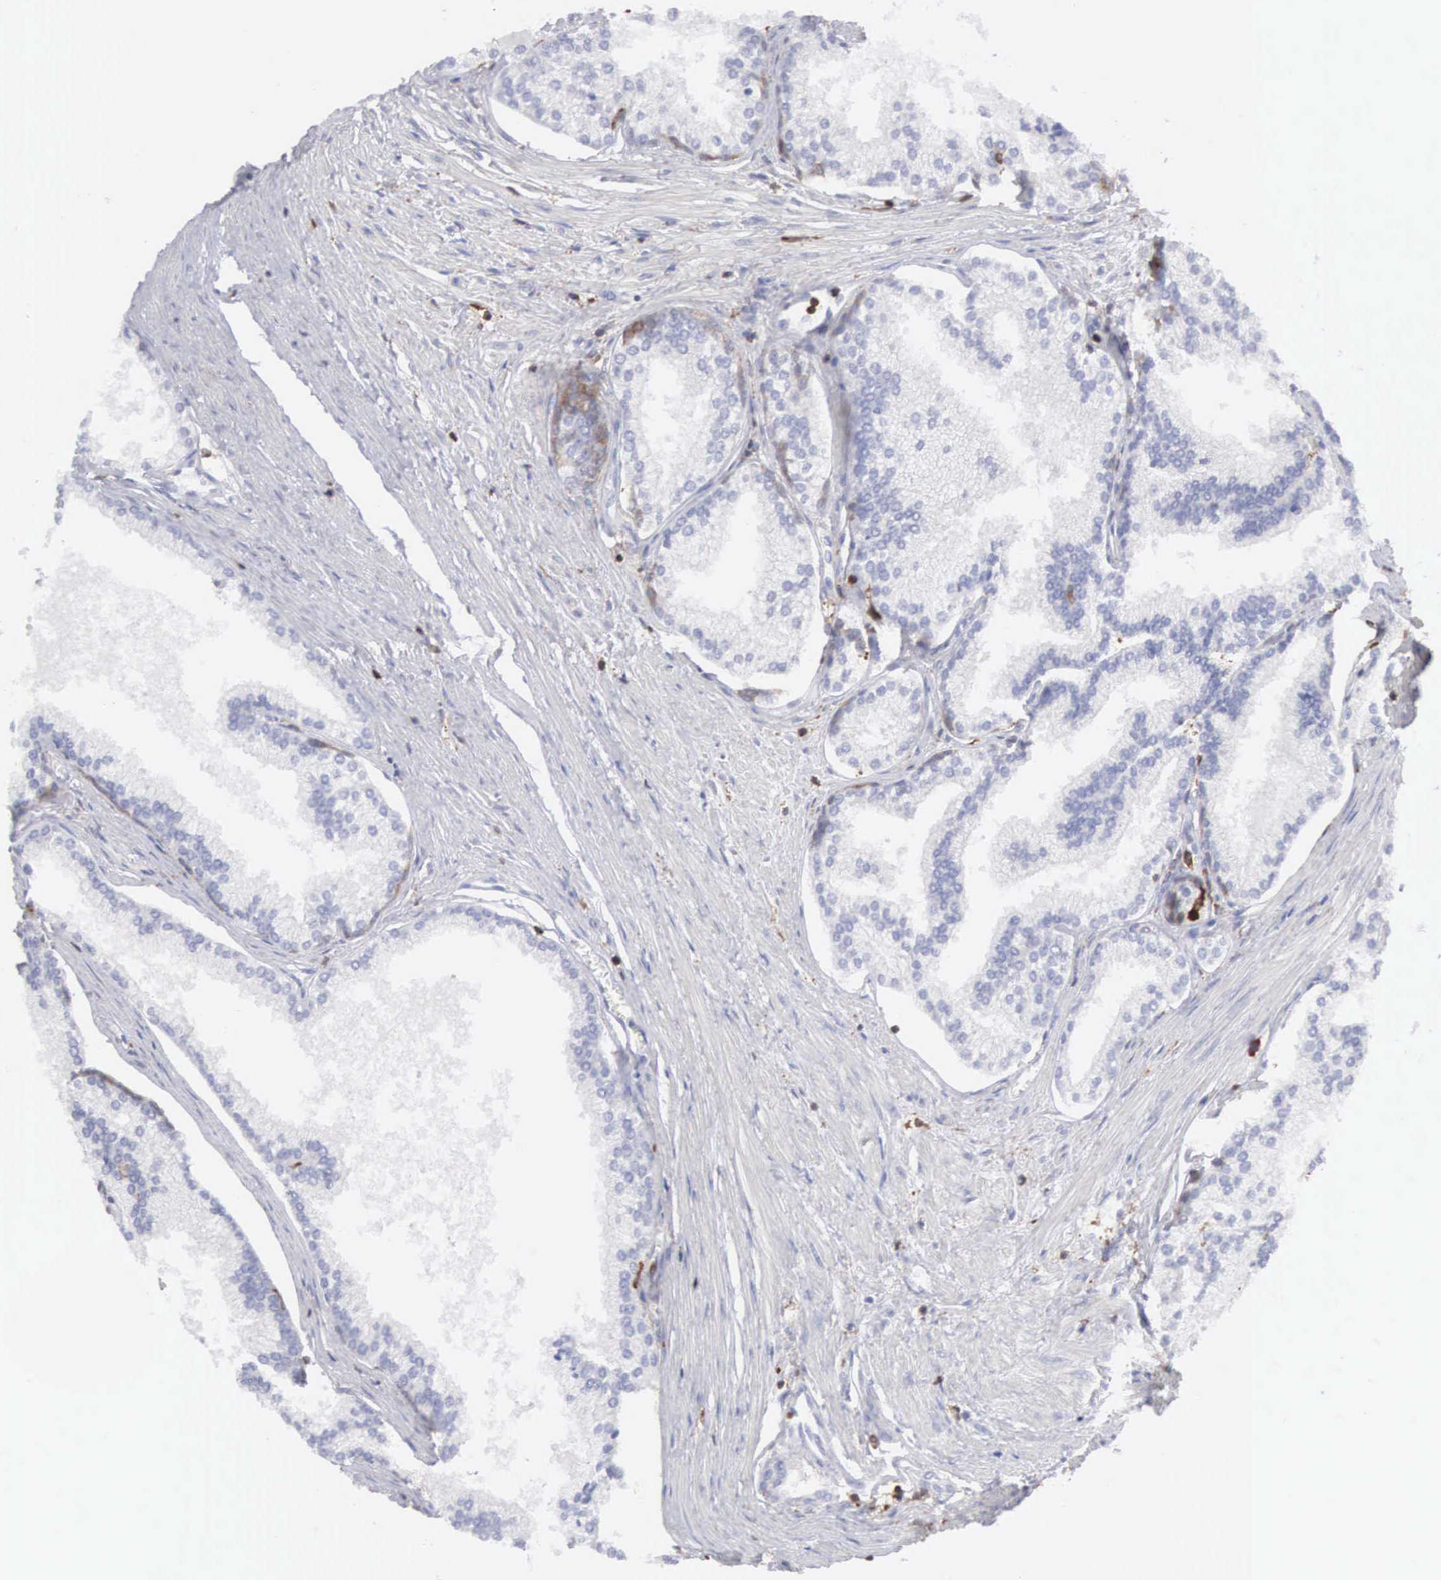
{"staining": {"intensity": "strong", "quantity": "<25%", "location": "cytoplasmic/membranous,nuclear"}, "tissue": "prostate", "cell_type": "Glandular cells", "image_type": "normal", "snomed": [{"axis": "morphology", "description": "Normal tissue, NOS"}, {"axis": "topography", "description": "Prostate"}], "caption": "Protein staining displays strong cytoplasmic/membranous,nuclear expression in approximately <25% of glandular cells in benign prostate. (DAB = brown stain, brightfield microscopy at high magnification).", "gene": "ENSG00000285304", "patient": {"sex": "male", "age": 68}}